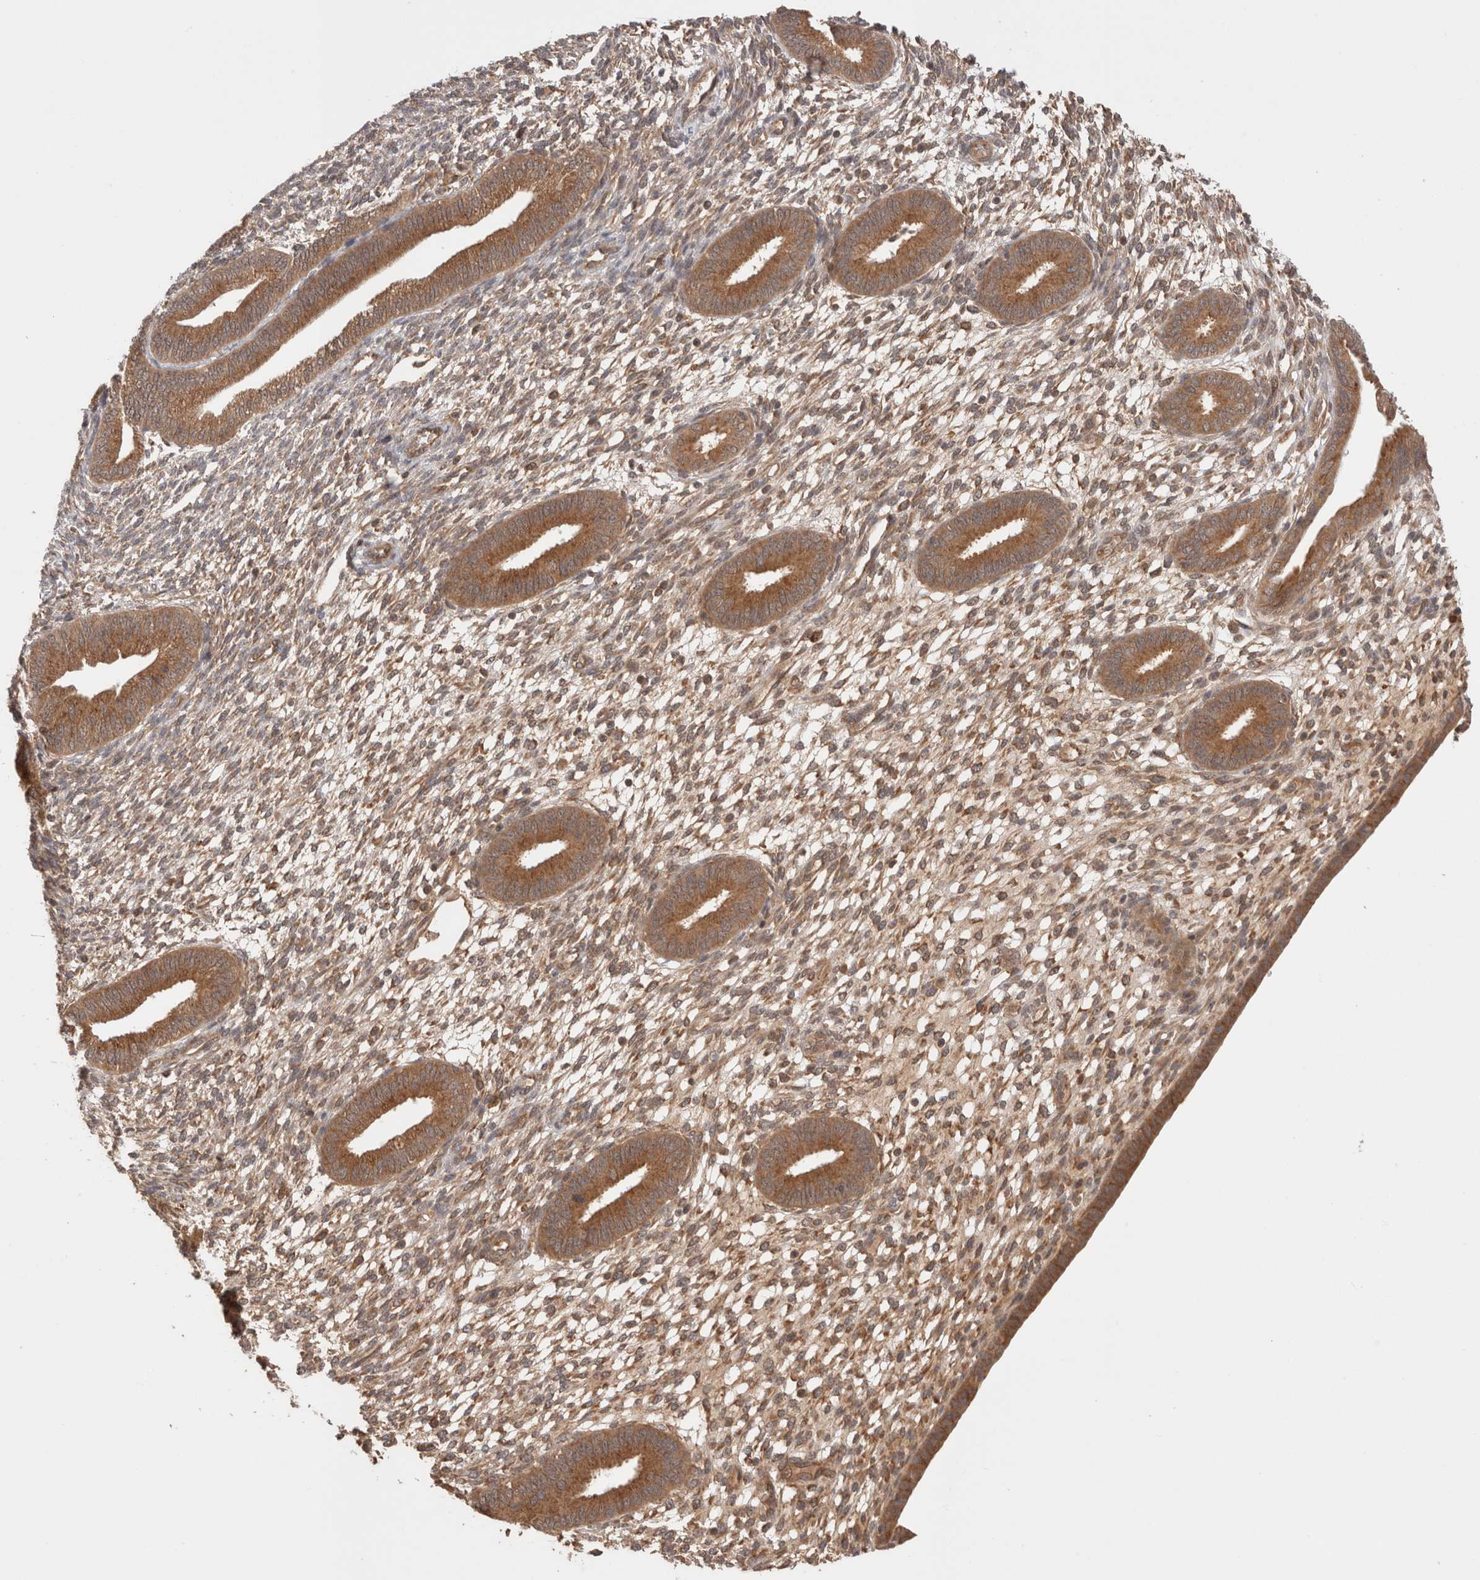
{"staining": {"intensity": "moderate", "quantity": ">75%", "location": "cytoplasmic/membranous"}, "tissue": "endometrium", "cell_type": "Cells in endometrial stroma", "image_type": "normal", "snomed": [{"axis": "morphology", "description": "Normal tissue, NOS"}, {"axis": "topography", "description": "Endometrium"}], "caption": "DAB (3,3'-diaminobenzidine) immunohistochemical staining of benign endometrium reveals moderate cytoplasmic/membranous protein staining in approximately >75% of cells in endometrial stroma.", "gene": "SIKE1", "patient": {"sex": "female", "age": 46}}